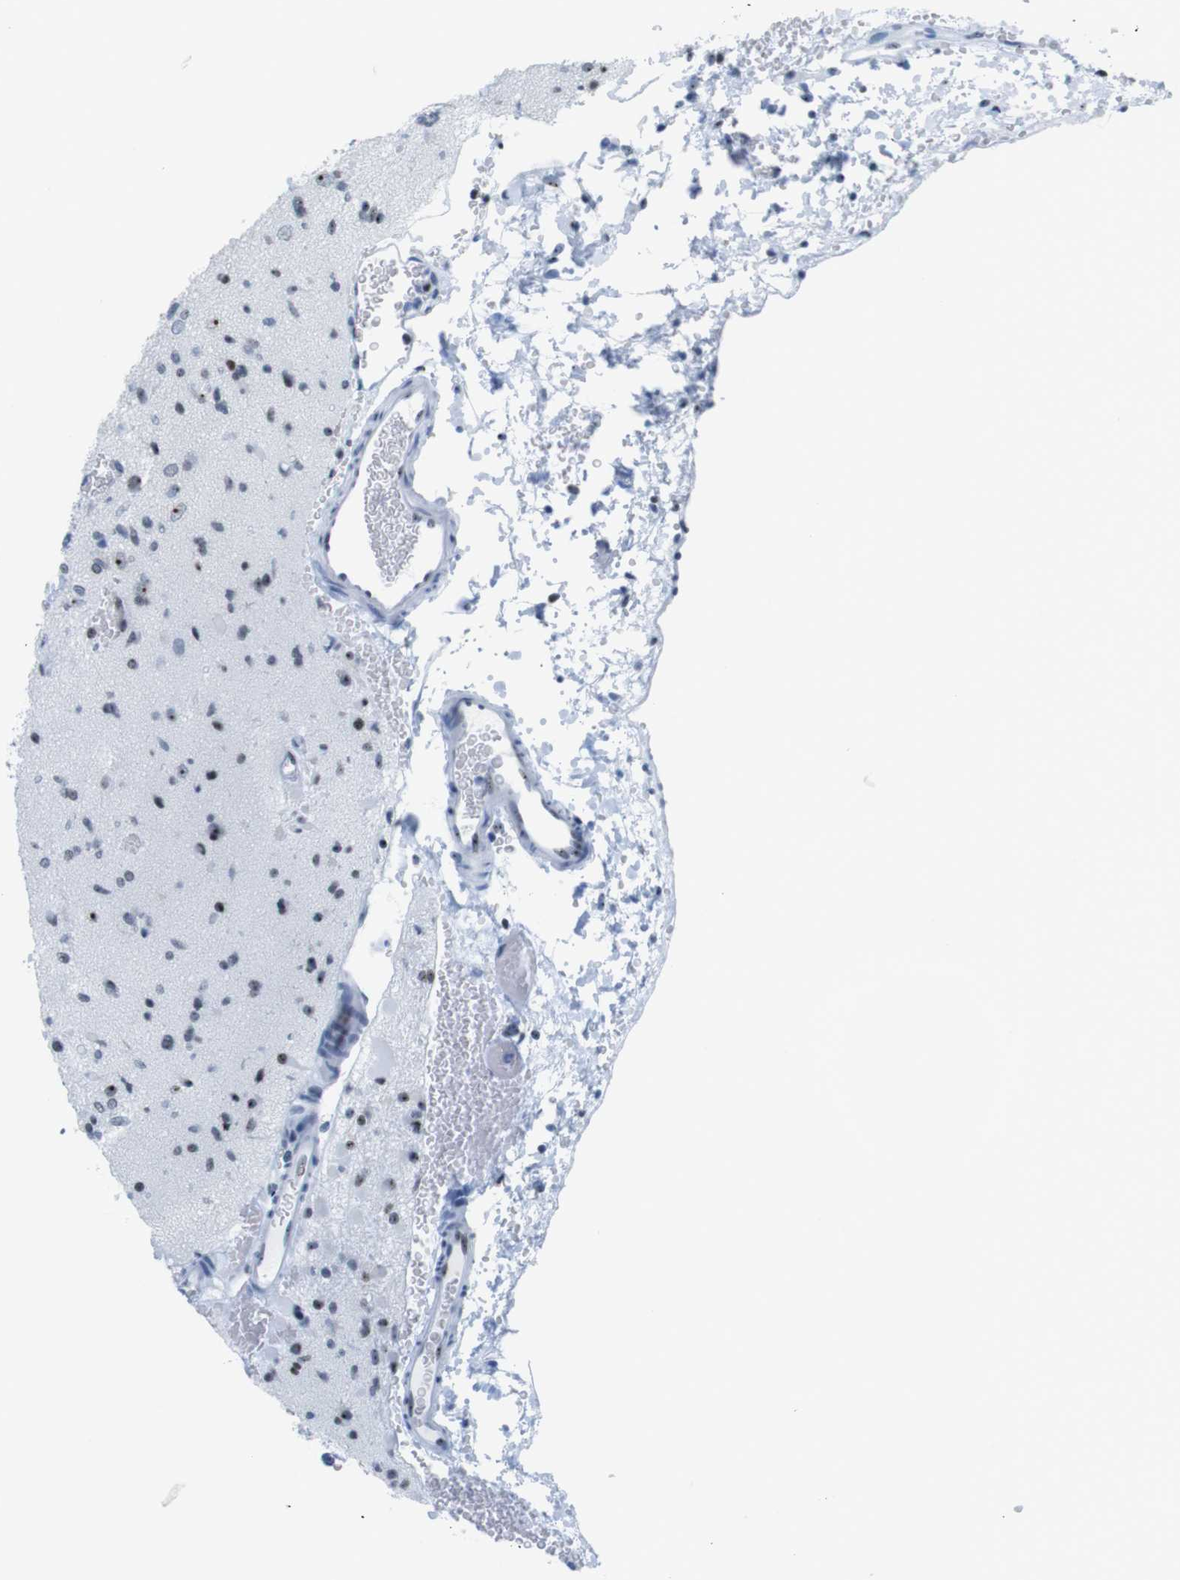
{"staining": {"intensity": "moderate", "quantity": "<25%", "location": "nuclear"}, "tissue": "glioma", "cell_type": "Tumor cells", "image_type": "cancer", "snomed": [{"axis": "morphology", "description": "Glioma, malignant, Low grade"}, {"axis": "topography", "description": "Brain"}], "caption": "Protein staining of malignant glioma (low-grade) tissue displays moderate nuclear positivity in approximately <25% of tumor cells.", "gene": "NIFK", "patient": {"sex": "female", "age": 22}}